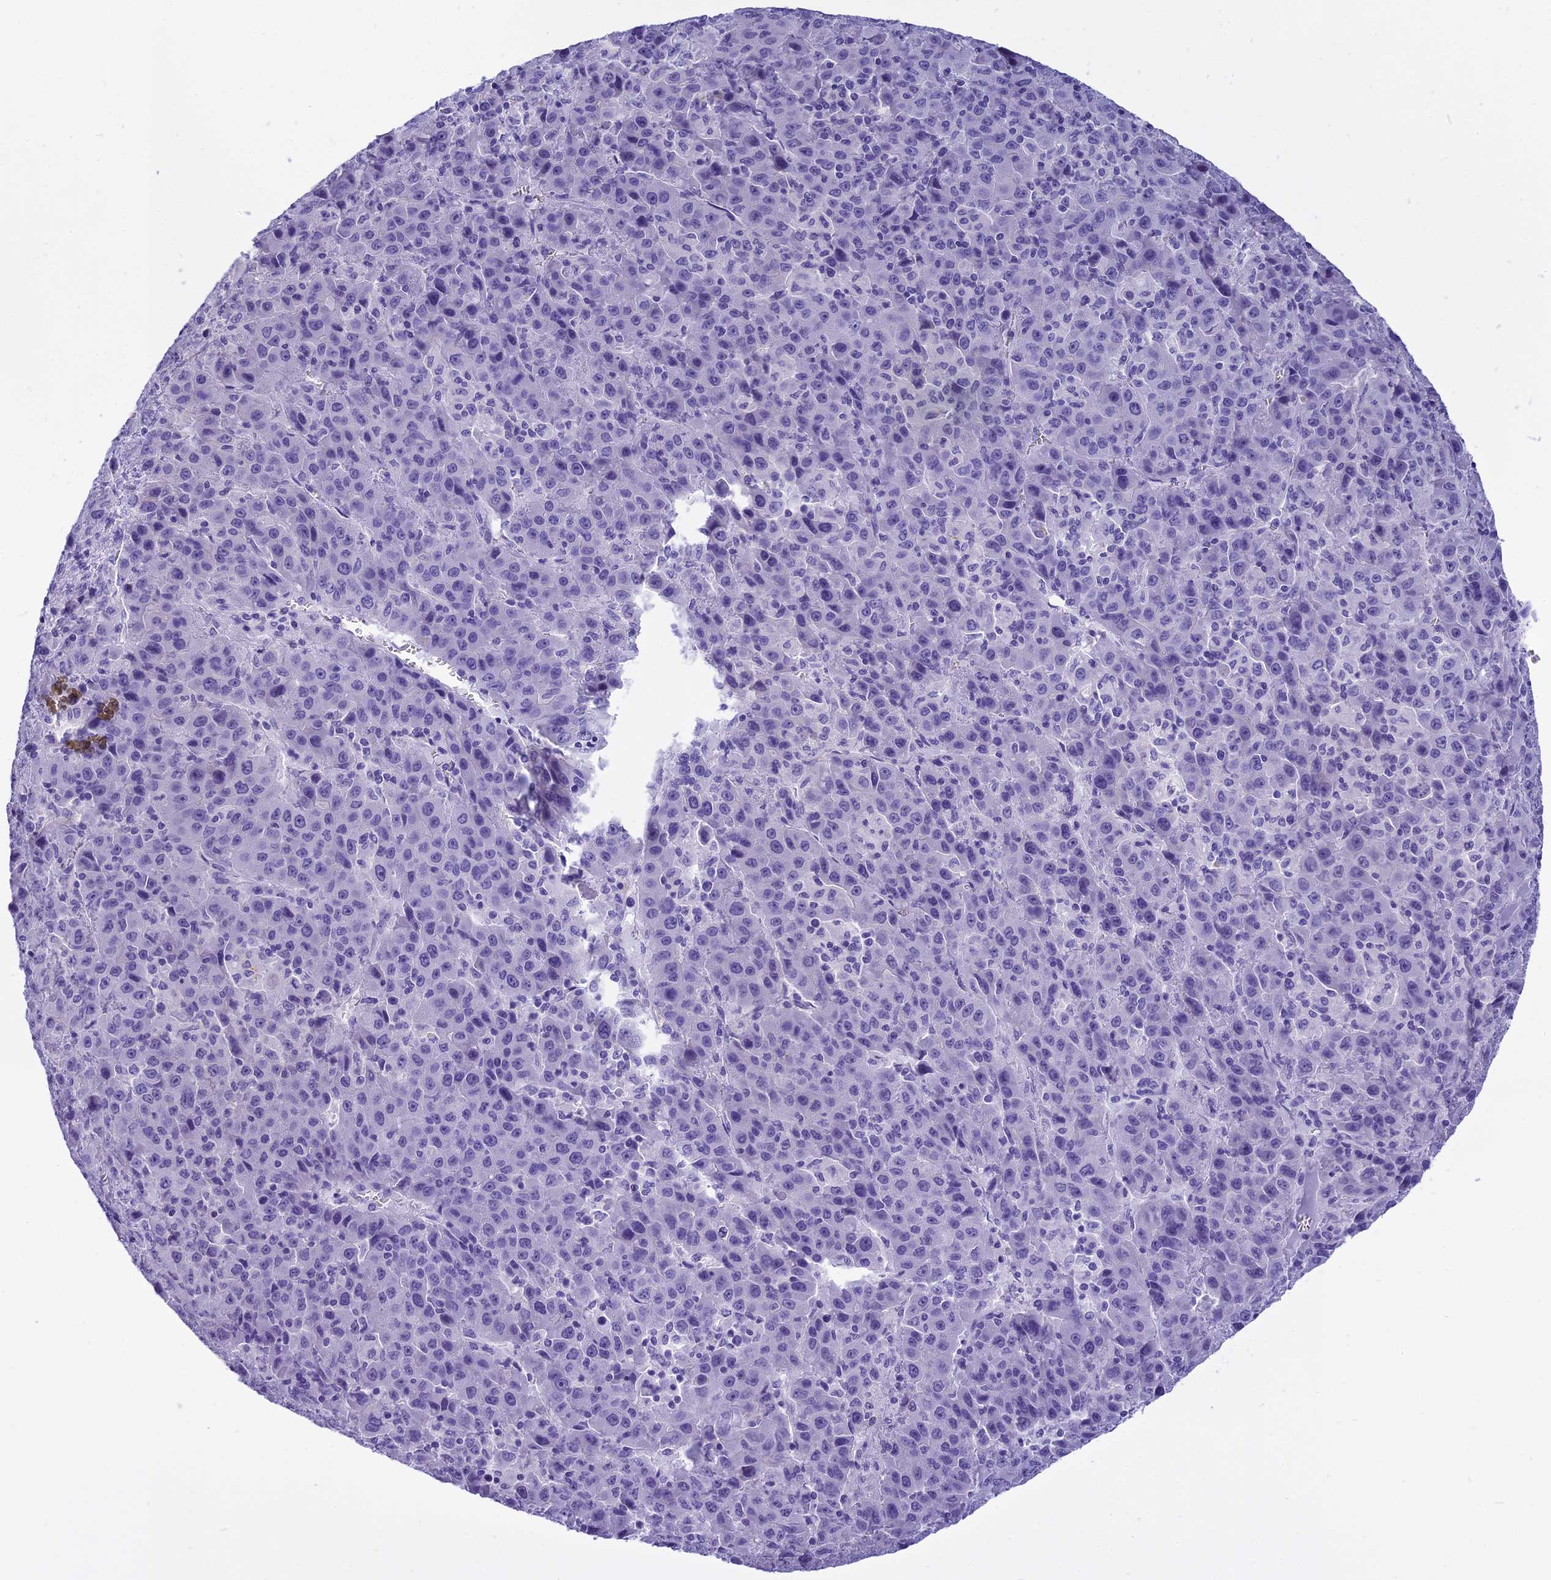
{"staining": {"intensity": "negative", "quantity": "none", "location": "none"}, "tissue": "liver cancer", "cell_type": "Tumor cells", "image_type": "cancer", "snomed": [{"axis": "morphology", "description": "Carcinoma, Hepatocellular, NOS"}, {"axis": "topography", "description": "Liver"}], "caption": "Photomicrograph shows no significant protein staining in tumor cells of liver cancer (hepatocellular carcinoma). Nuclei are stained in blue.", "gene": "KCTD14", "patient": {"sex": "female", "age": 53}}